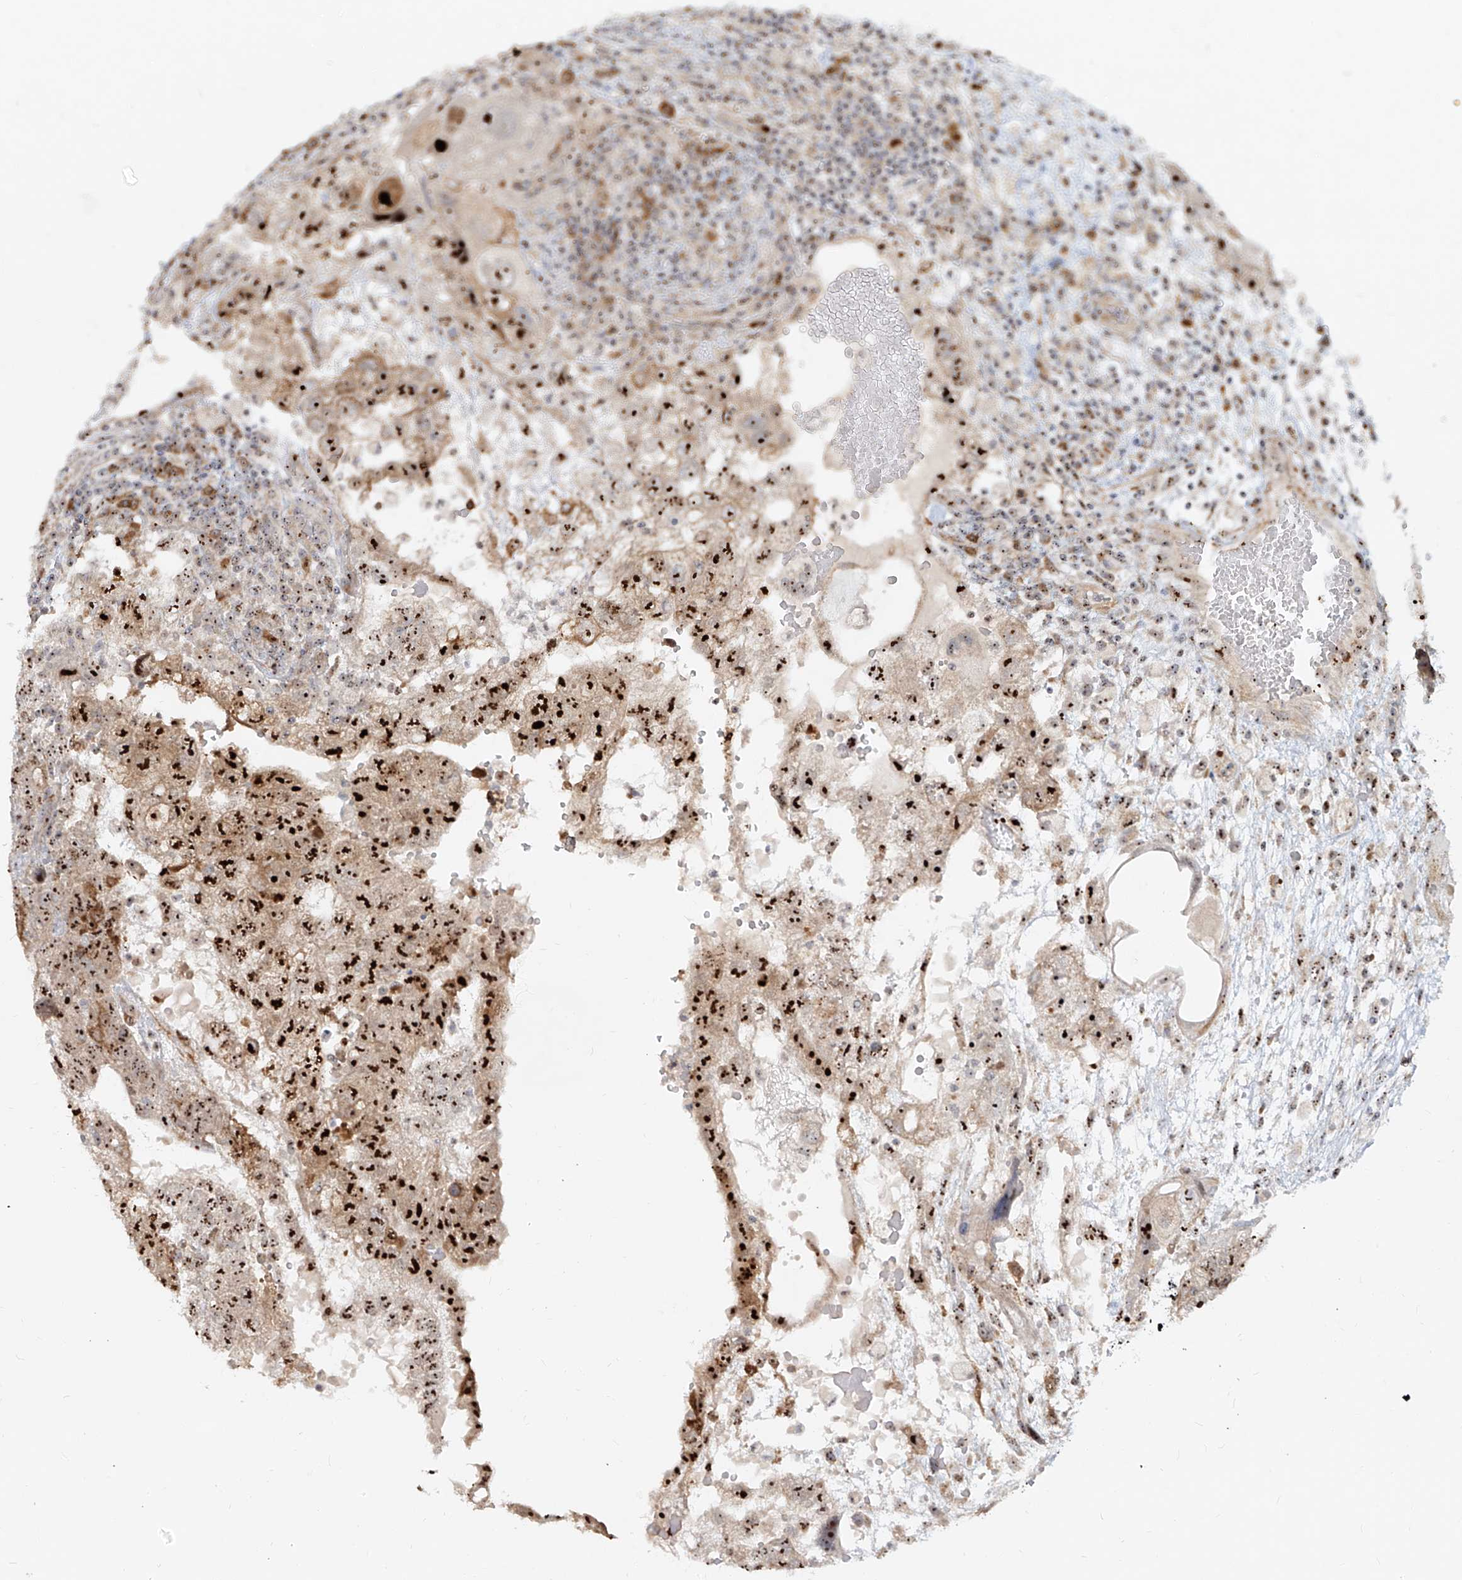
{"staining": {"intensity": "strong", "quantity": ">75%", "location": "nuclear"}, "tissue": "testis cancer", "cell_type": "Tumor cells", "image_type": "cancer", "snomed": [{"axis": "morphology", "description": "Carcinoma, Embryonal, NOS"}, {"axis": "topography", "description": "Testis"}], "caption": "Protein expression analysis of human embryonal carcinoma (testis) reveals strong nuclear positivity in about >75% of tumor cells.", "gene": "BYSL", "patient": {"sex": "male", "age": 36}}